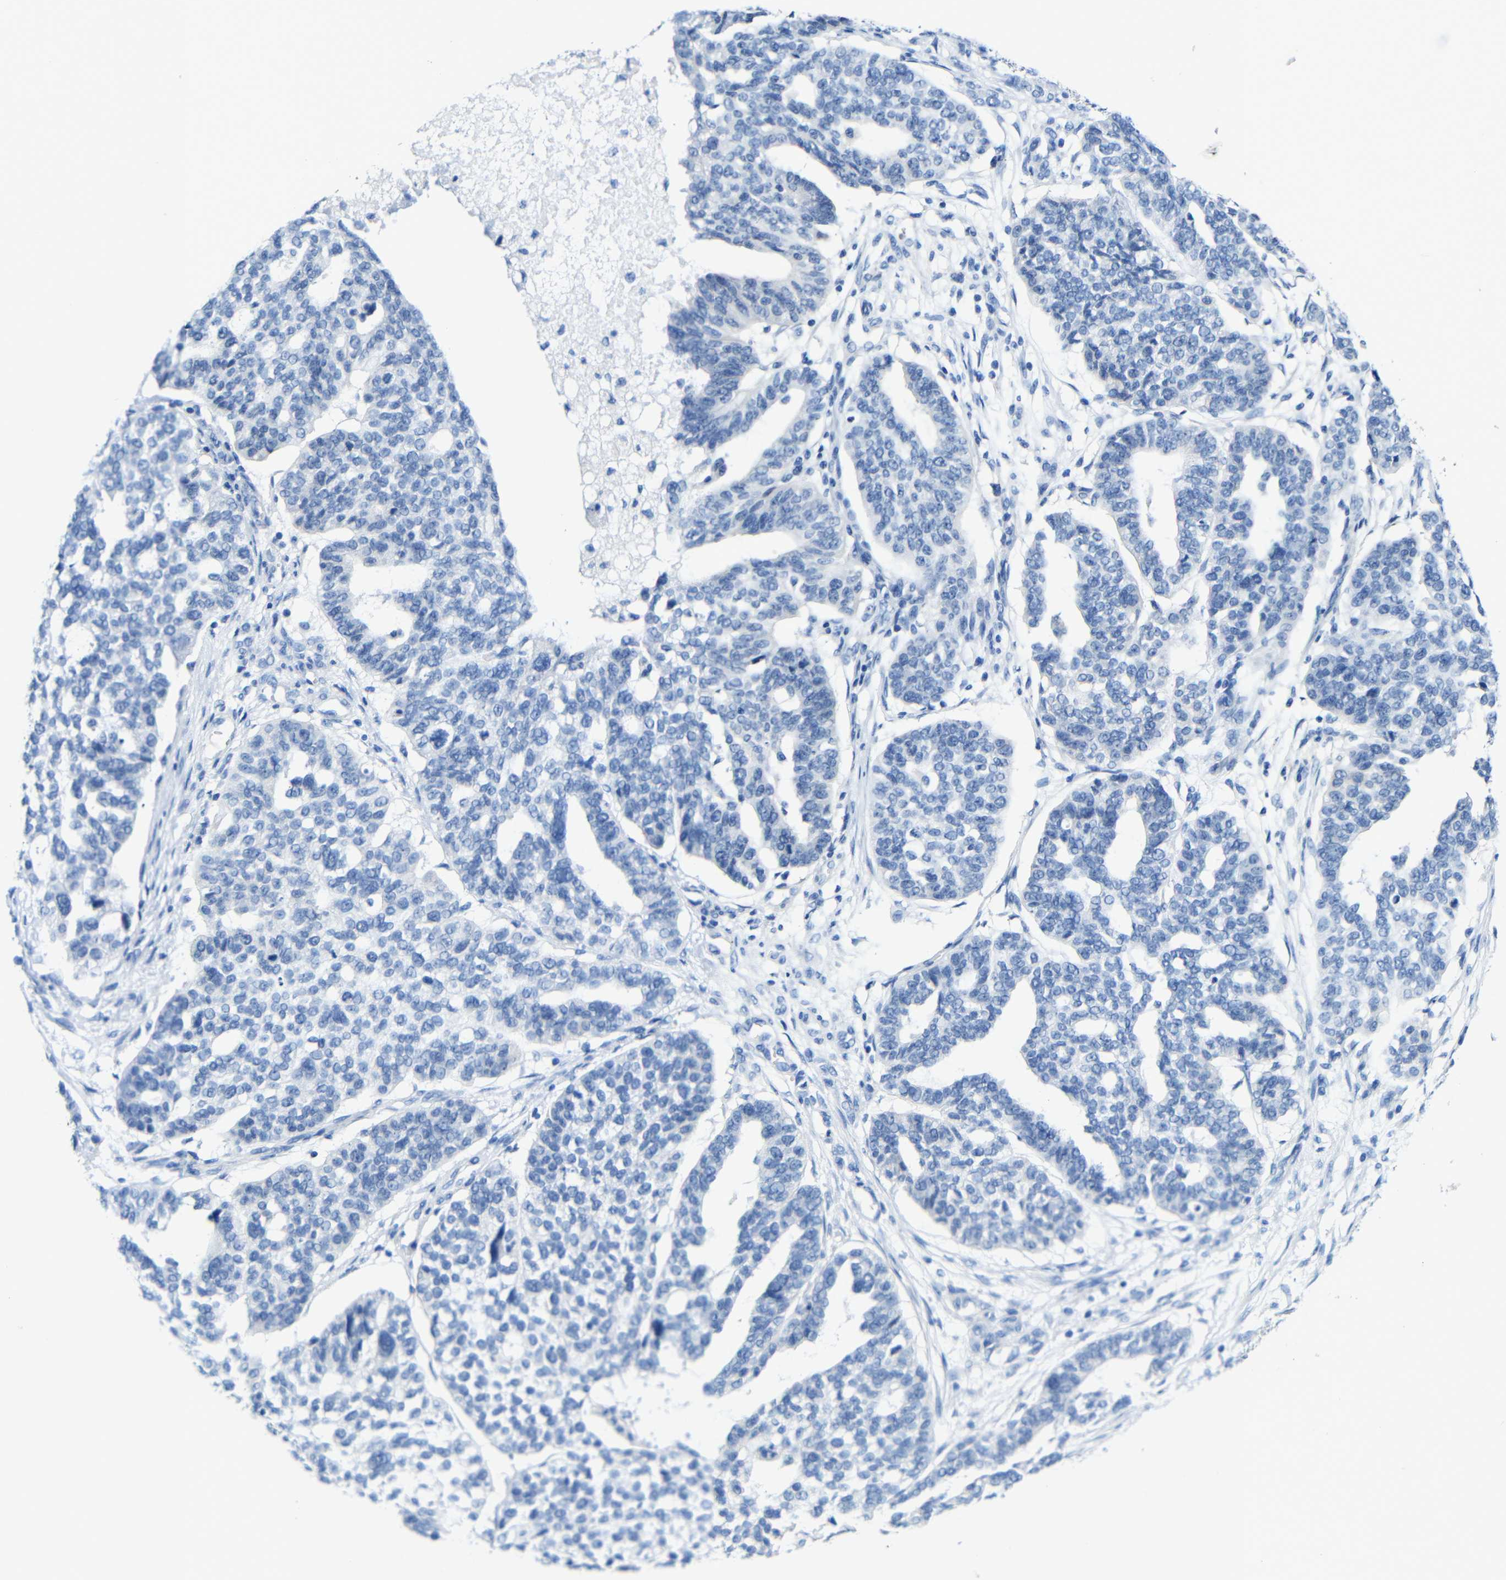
{"staining": {"intensity": "negative", "quantity": "none", "location": "none"}, "tissue": "ovarian cancer", "cell_type": "Tumor cells", "image_type": "cancer", "snomed": [{"axis": "morphology", "description": "Cystadenocarcinoma, serous, NOS"}, {"axis": "topography", "description": "Ovary"}], "caption": "The micrograph shows no significant positivity in tumor cells of ovarian serous cystadenocarcinoma.", "gene": "STBD1", "patient": {"sex": "female", "age": 59}}